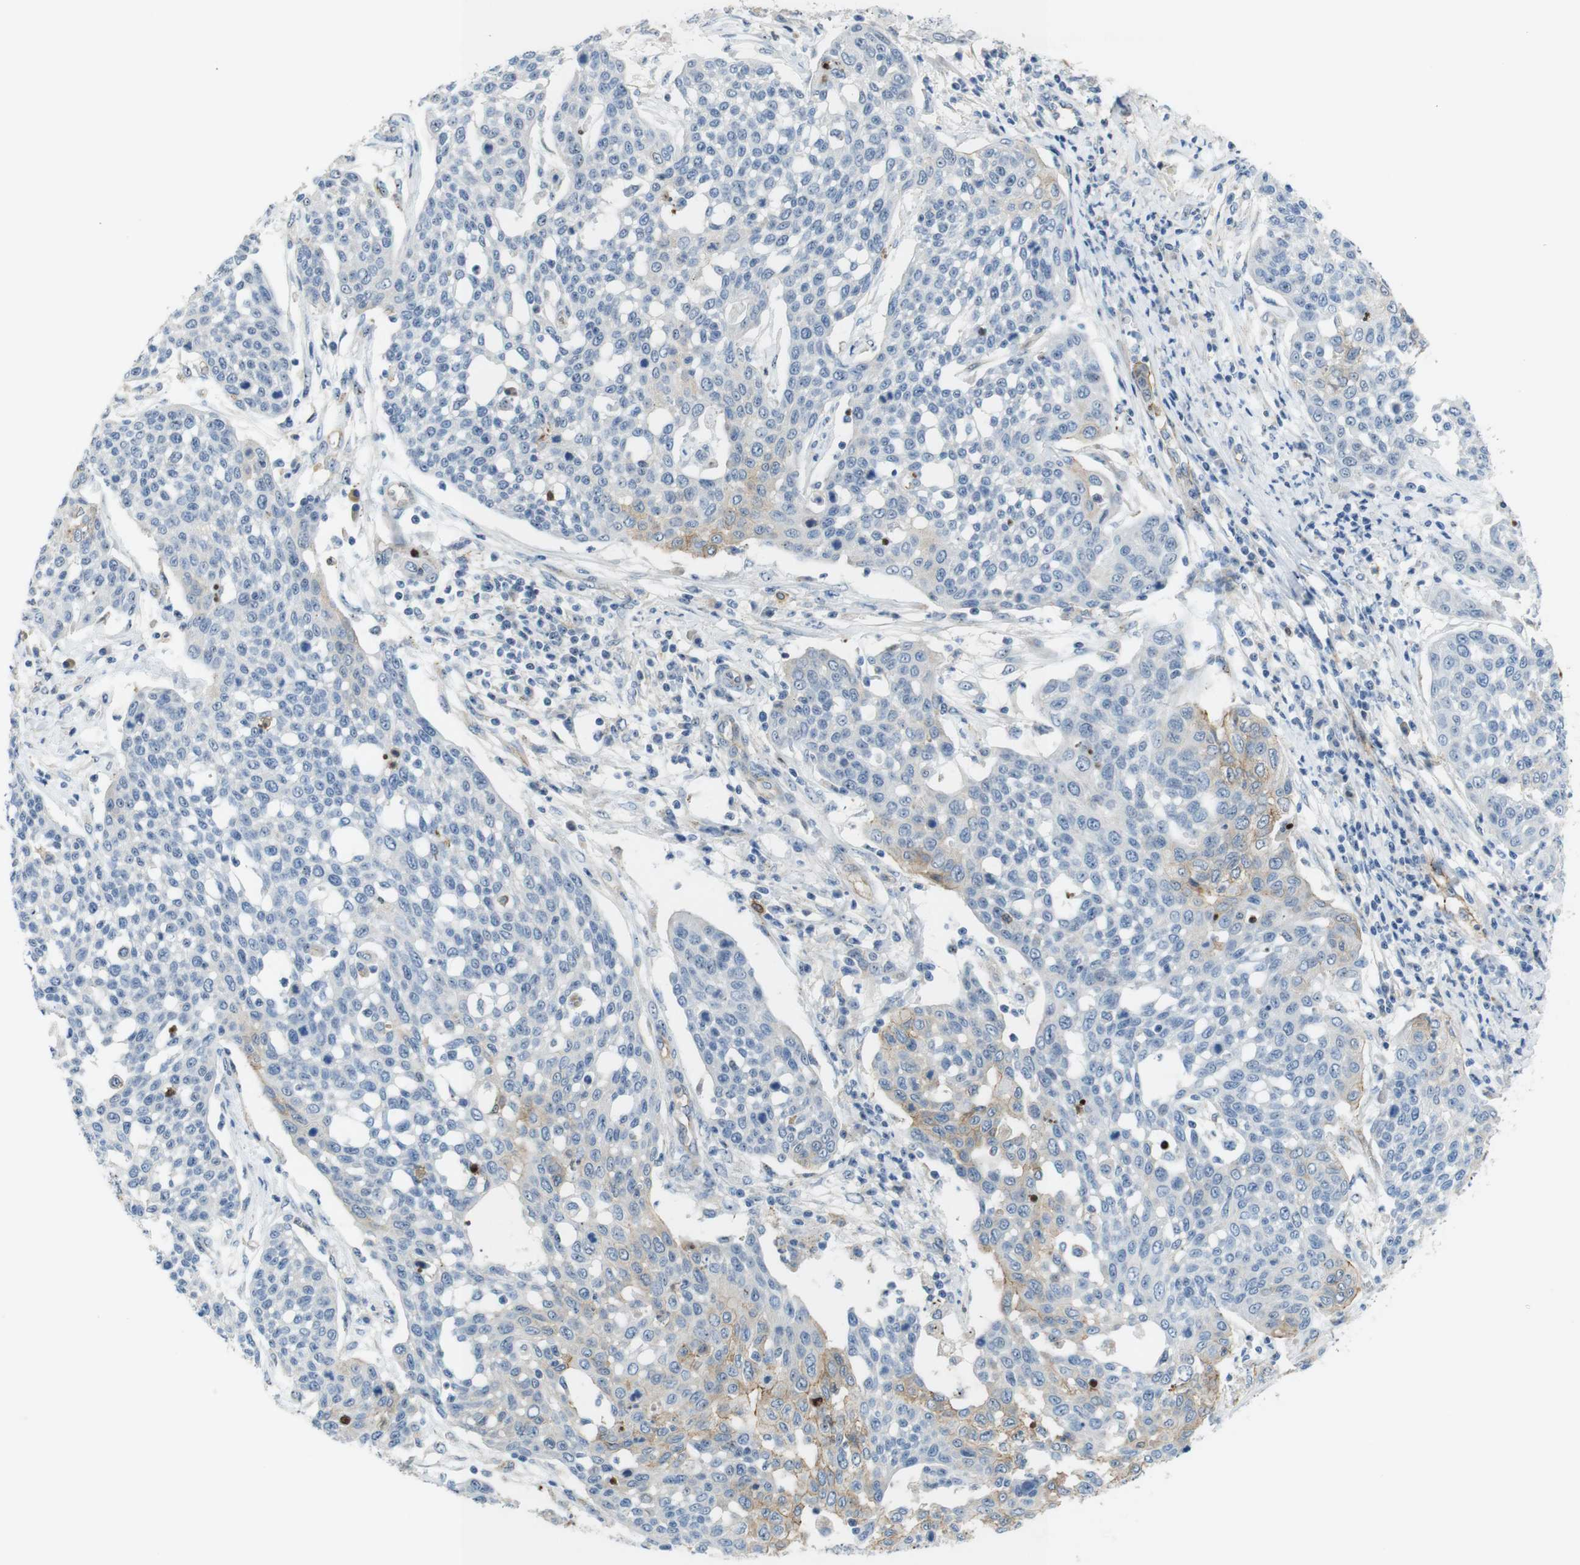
{"staining": {"intensity": "weak", "quantity": "<25%", "location": "cytoplasmic/membranous"}, "tissue": "cervical cancer", "cell_type": "Tumor cells", "image_type": "cancer", "snomed": [{"axis": "morphology", "description": "Squamous cell carcinoma, NOS"}, {"axis": "topography", "description": "Cervix"}], "caption": "This is a photomicrograph of IHC staining of squamous cell carcinoma (cervical), which shows no staining in tumor cells.", "gene": "TJP3", "patient": {"sex": "female", "age": 34}}